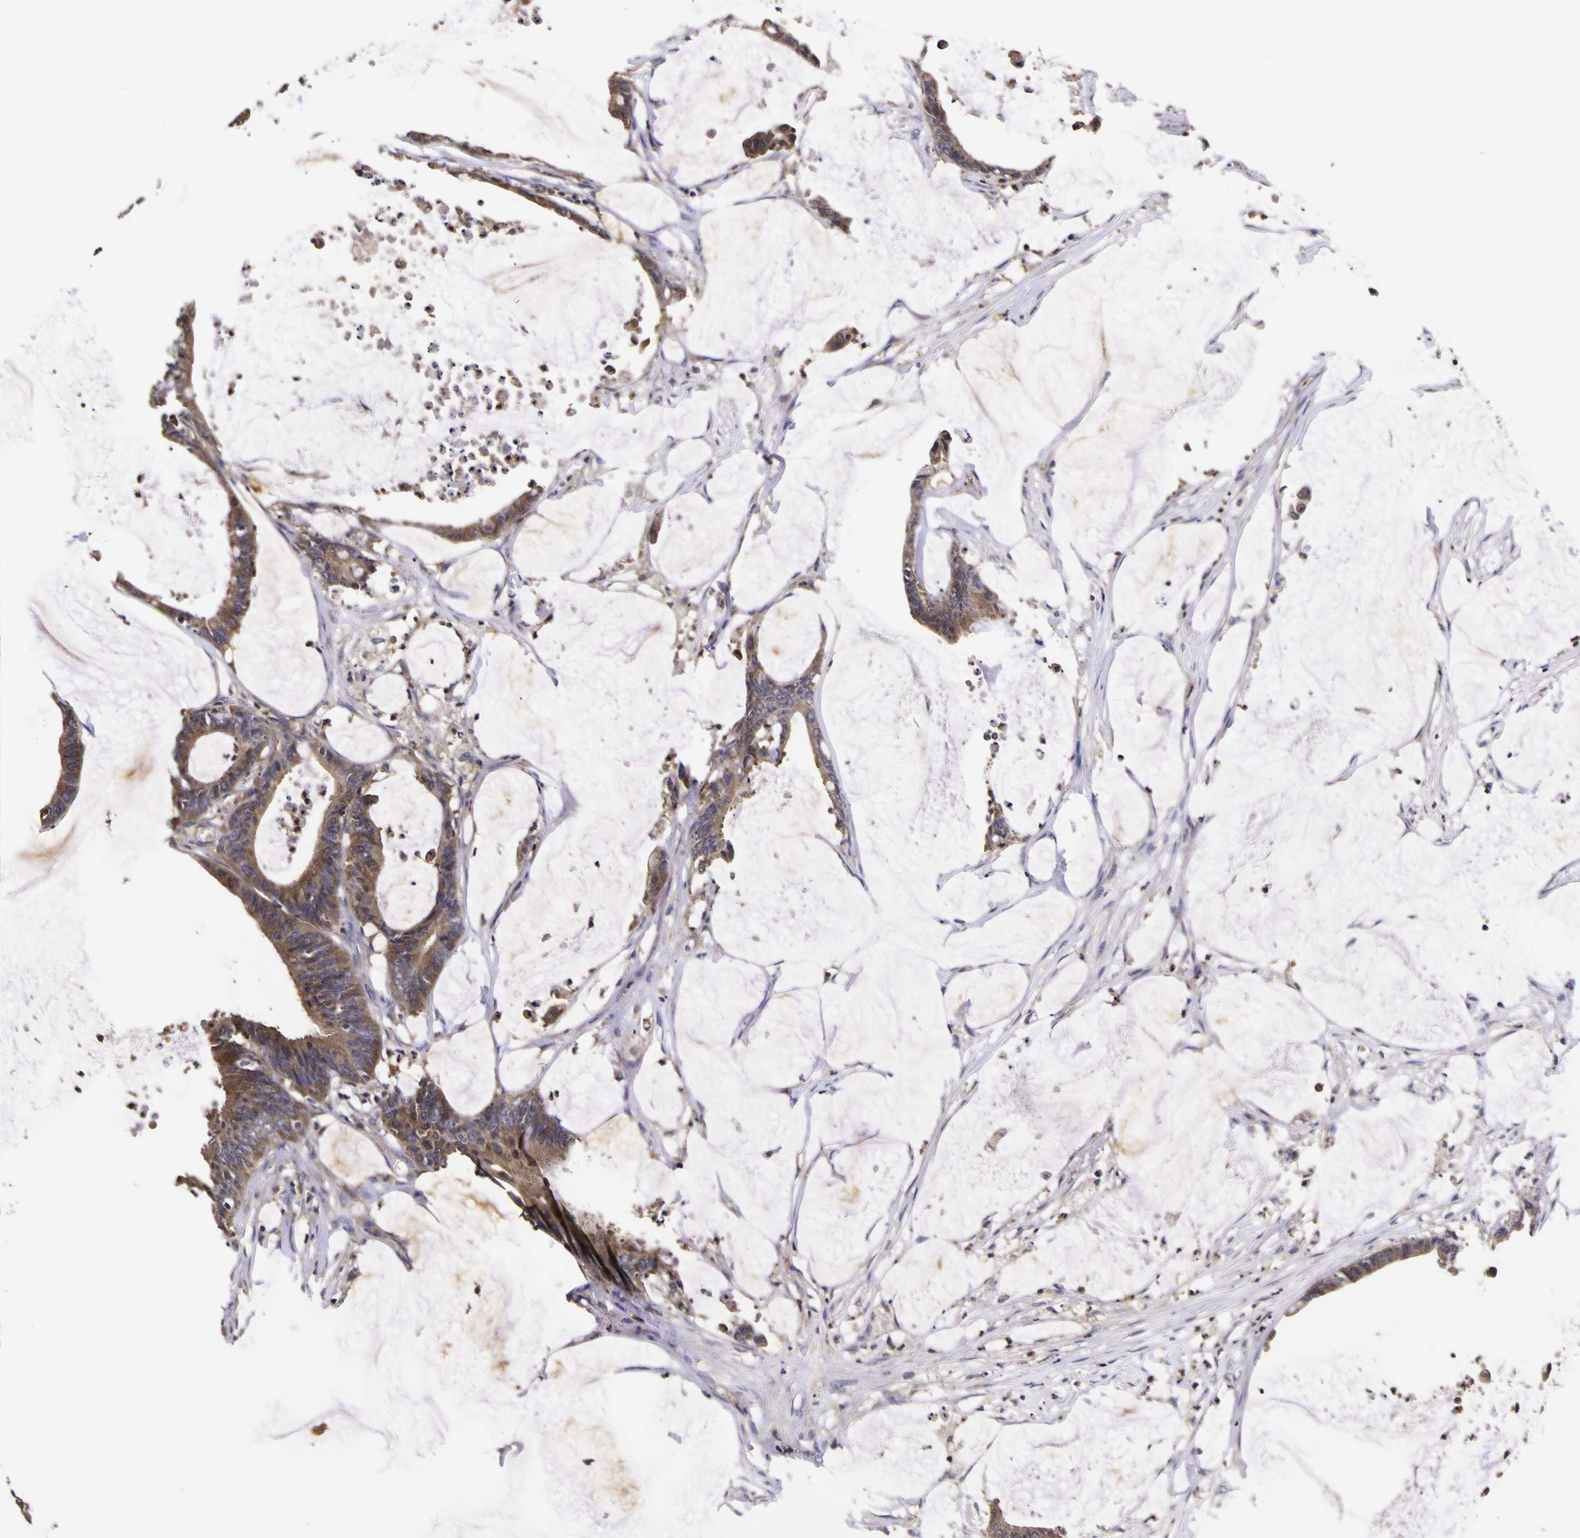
{"staining": {"intensity": "moderate", "quantity": ">75%", "location": "cytoplasmic/membranous"}, "tissue": "colorectal cancer", "cell_type": "Tumor cells", "image_type": "cancer", "snomed": [{"axis": "morphology", "description": "Adenocarcinoma, NOS"}, {"axis": "topography", "description": "Rectum"}], "caption": "Moderate cytoplasmic/membranous expression is seen in about >75% of tumor cells in adenocarcinoma (colorectal).", "gene": "MAPK14", "patient": {"sex": "female", "age": 66}}